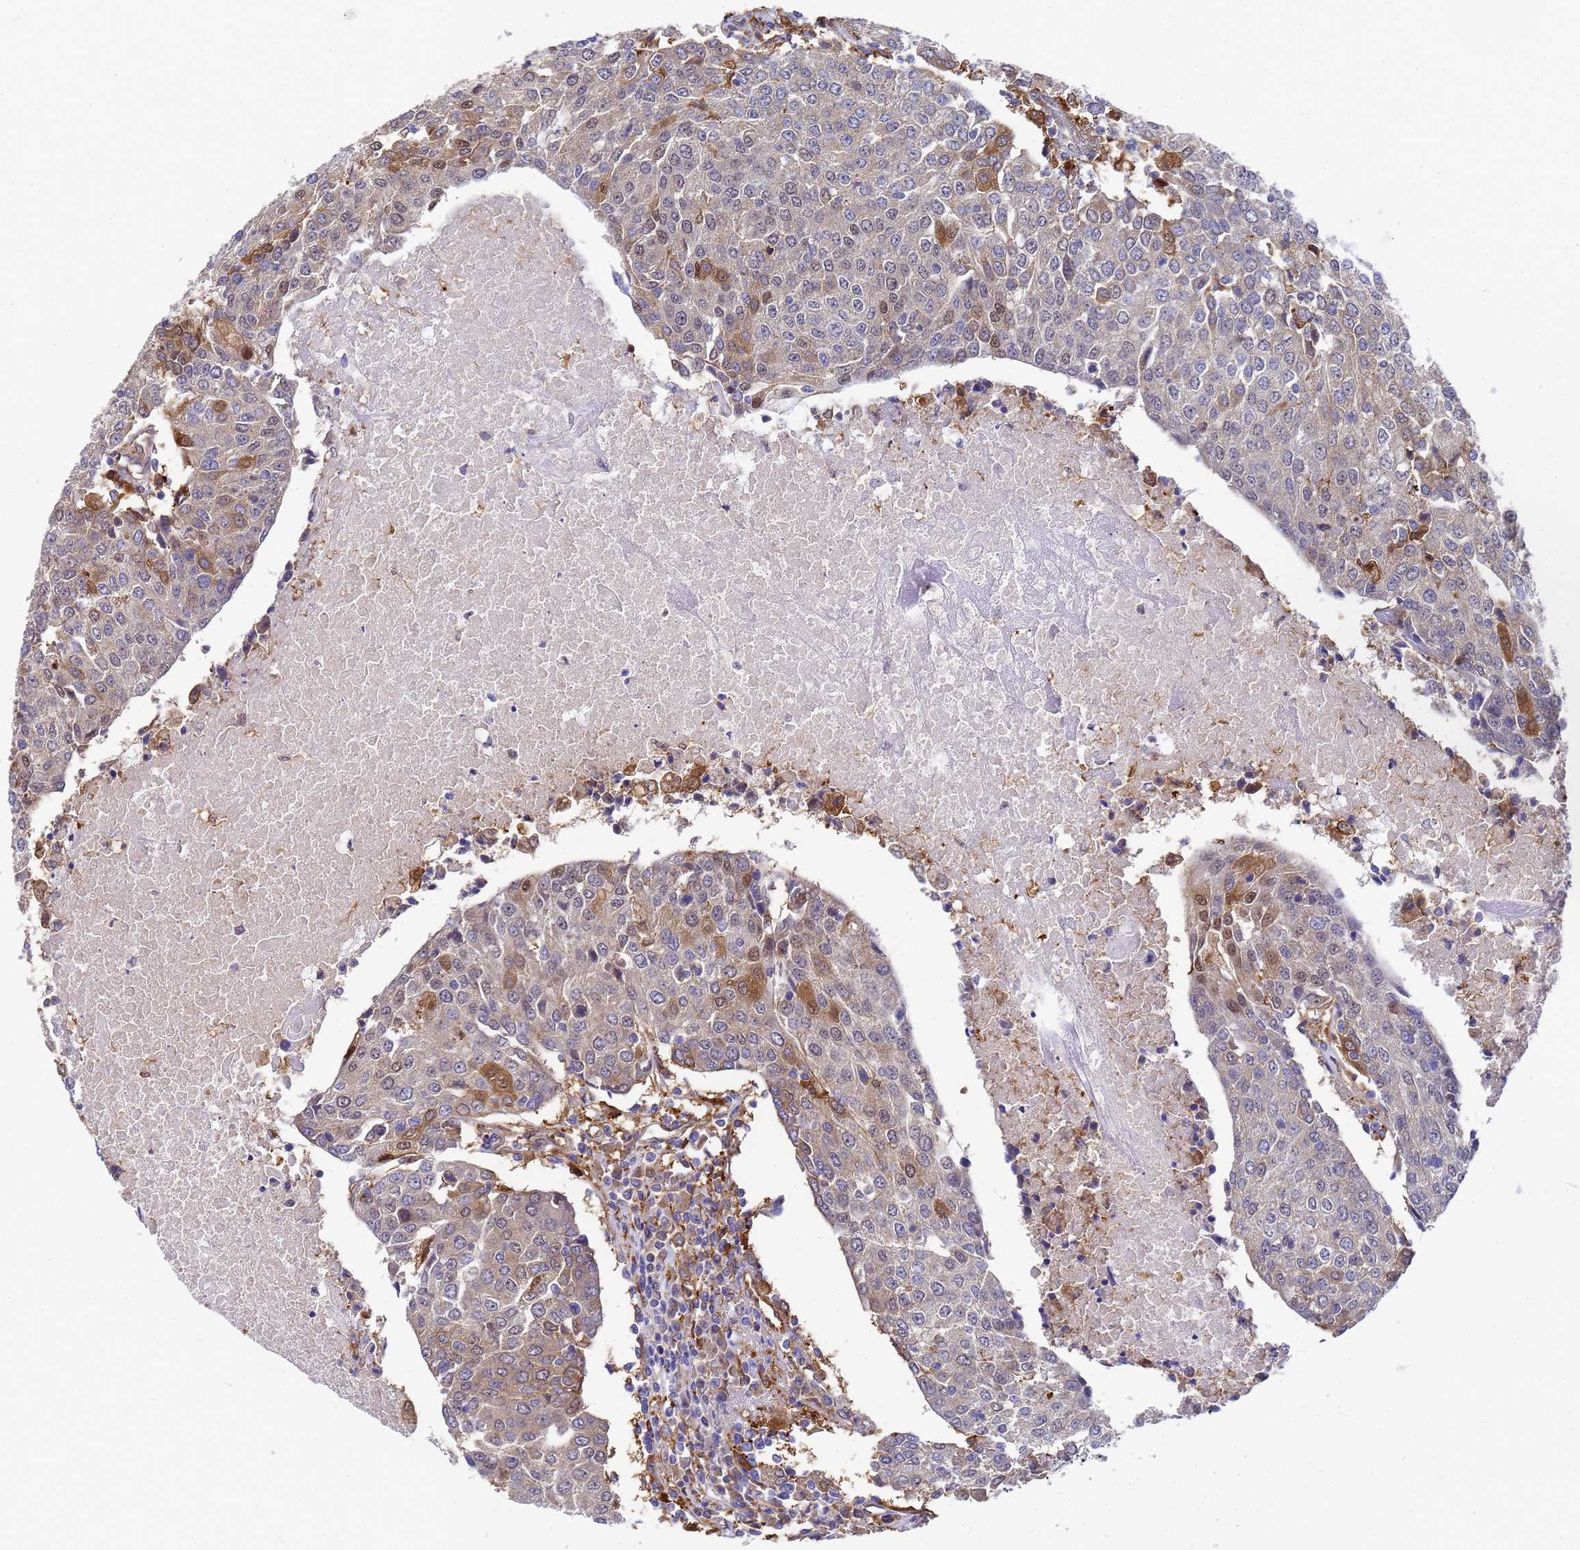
{"staining": {"intensity": "moderate", "quantity": "<25%", "location": "cytoplasmic/membranous,nuclear"}, "tissue": "urothelial cancer", "cell_type": "Tumor cells", "image_type": "cancer", "snomed": [{"axis": "morphology", "description": "Urothelial carcinoma, High grade"}, {"axis": "topography", "description": "Urinary bladder"}], "caption": "Brown immunohistochemical staining in human urothelial cancer displays moderate cytoplasmic/membranous and nuclear staining in approximately <25% of tumor cells.", "gene": "SLC35E2B", "patient": {"sex": "female", "age": 85}}